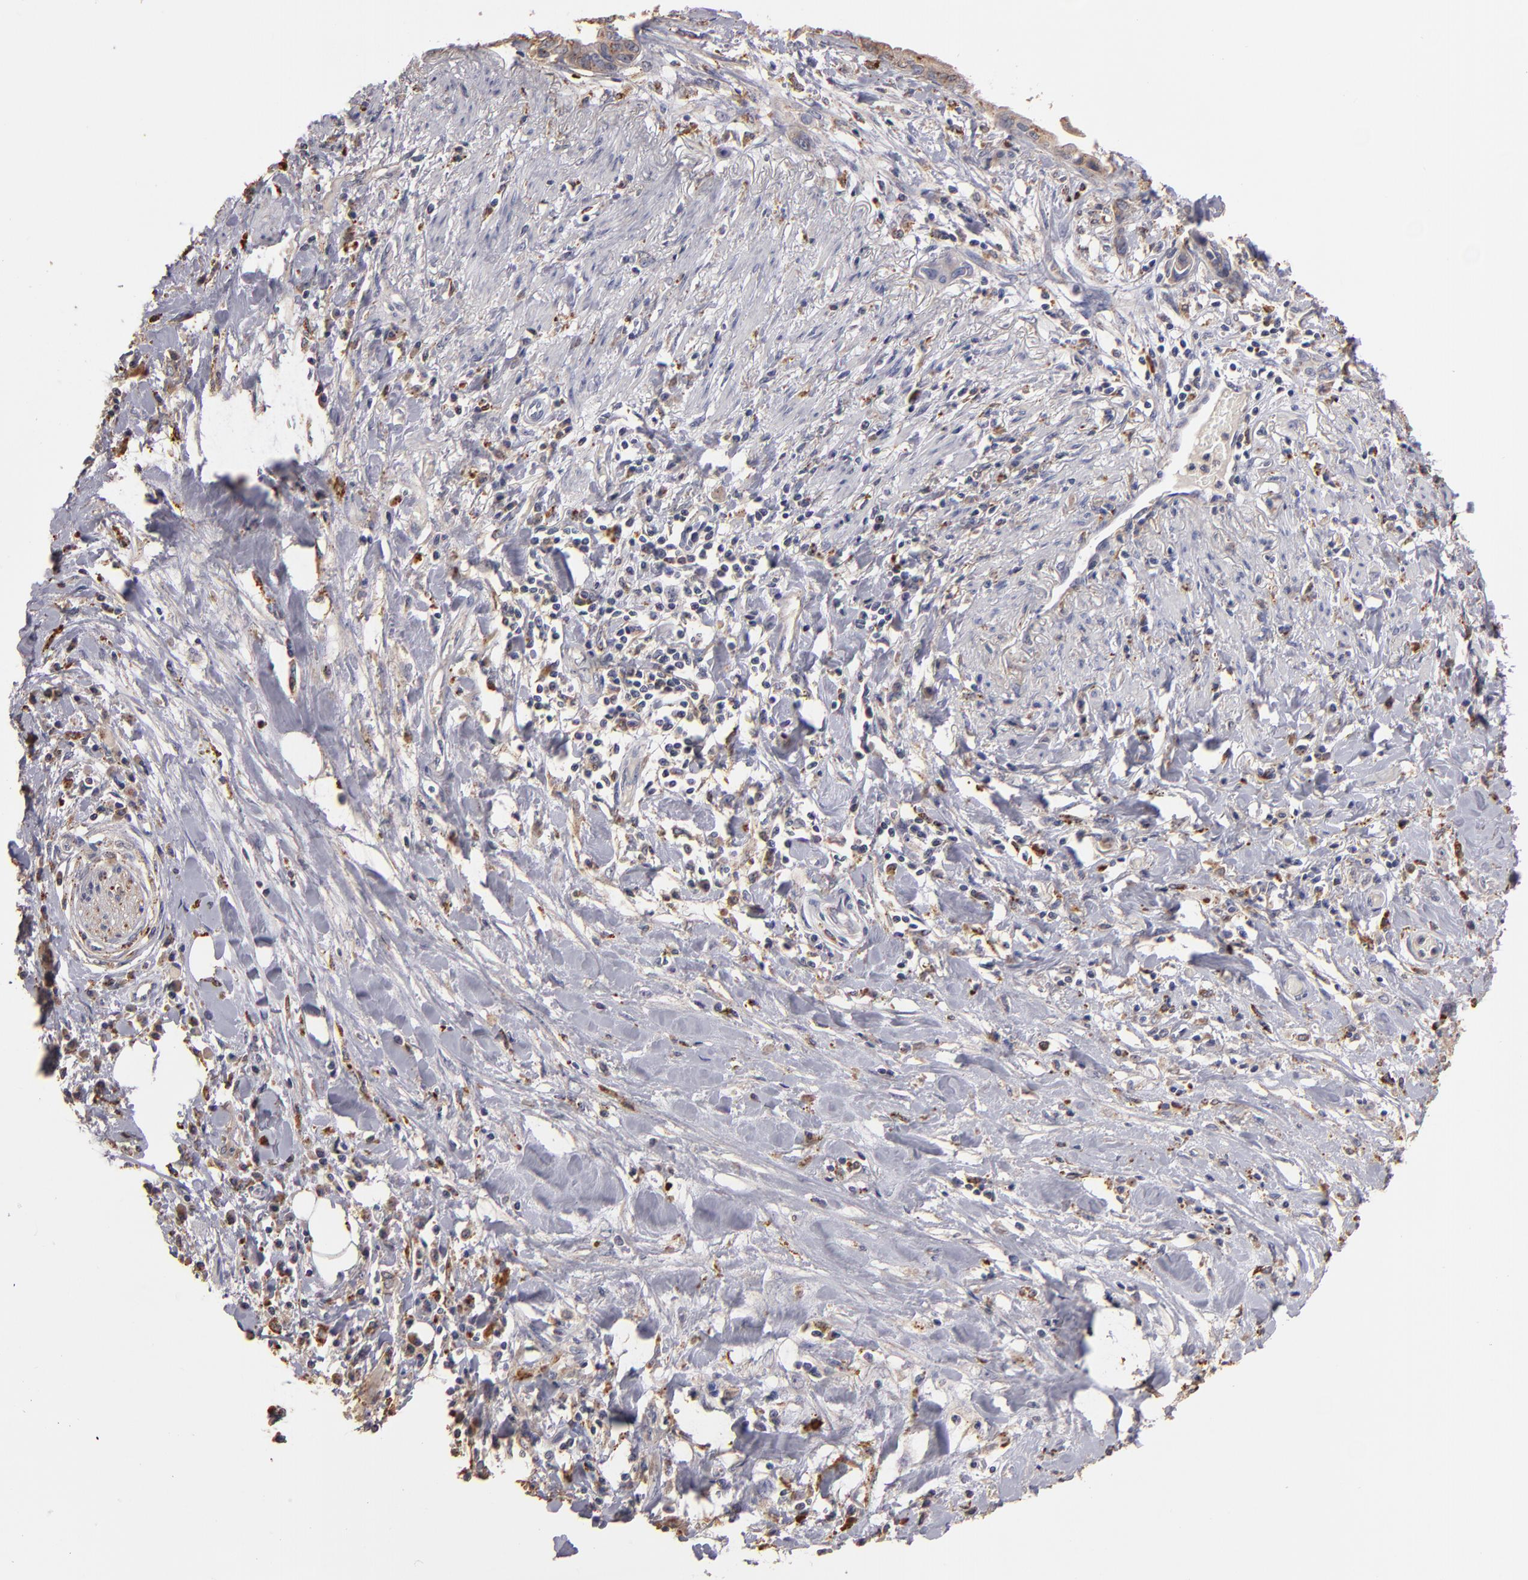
{"staining": {"intensity": "weak", "quantity": ">75%", "location": "cytoplasmic/membranous"}, "tissue": "pancreatic cancer", "cell_type": "Tumor cells", "image_type": "cancer", "snomed": [{"axis": "morphology", "description": "Adenocarcinoma, NOS"}, {"axis": "topography", "description": "Pancreas"}], "caption": "Pancreatic cancer was stained to show a protein in brown. There is low levels of weak cytoplasmic/membranous positivity in approximately >75% of tumor cells.", "gene": "TRAF1", "patient": {"sex": "female", "age": 64}}